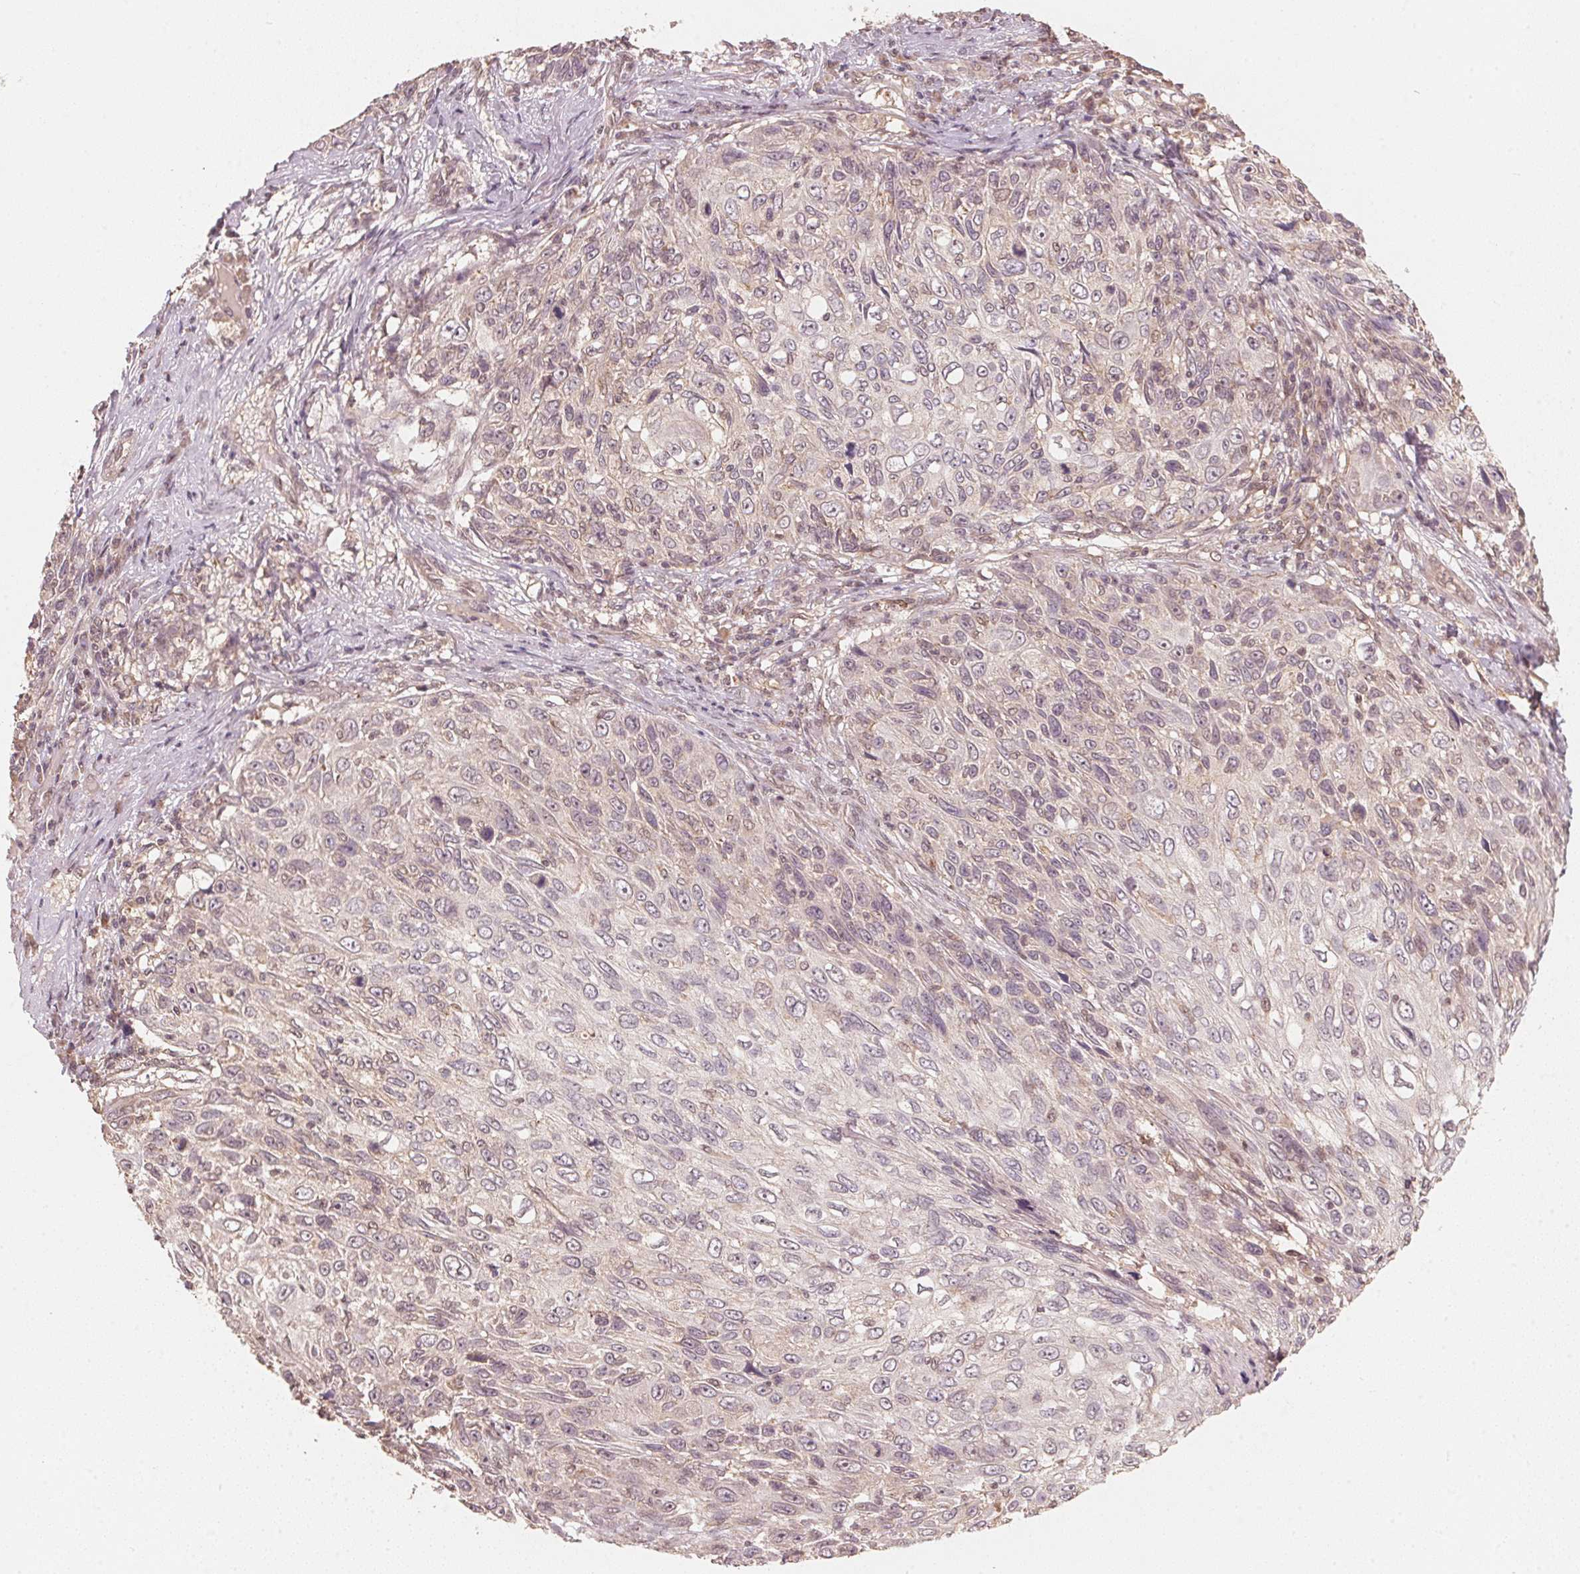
{"staining": {"intensity": "weak", "quantity": "25%-75%", "location": "nuclear"}, "tissue": "skin cancer", "cell_type": "Tumor cells", "image_type": "cancer", "snomed": [{"axis": "morphology", "description": "Squamous cell carcinoma, NOS"}, {"axis": "topography", "description": "Skin"}], "caption": "A photomicrograph of skin cancer stained for a protein demonstrates weak nuclear brown staining in tumor cells. Nuclei are stained in blue.", "gene": "C2orf73", "patient": {"sex": "male", "age": 92}}